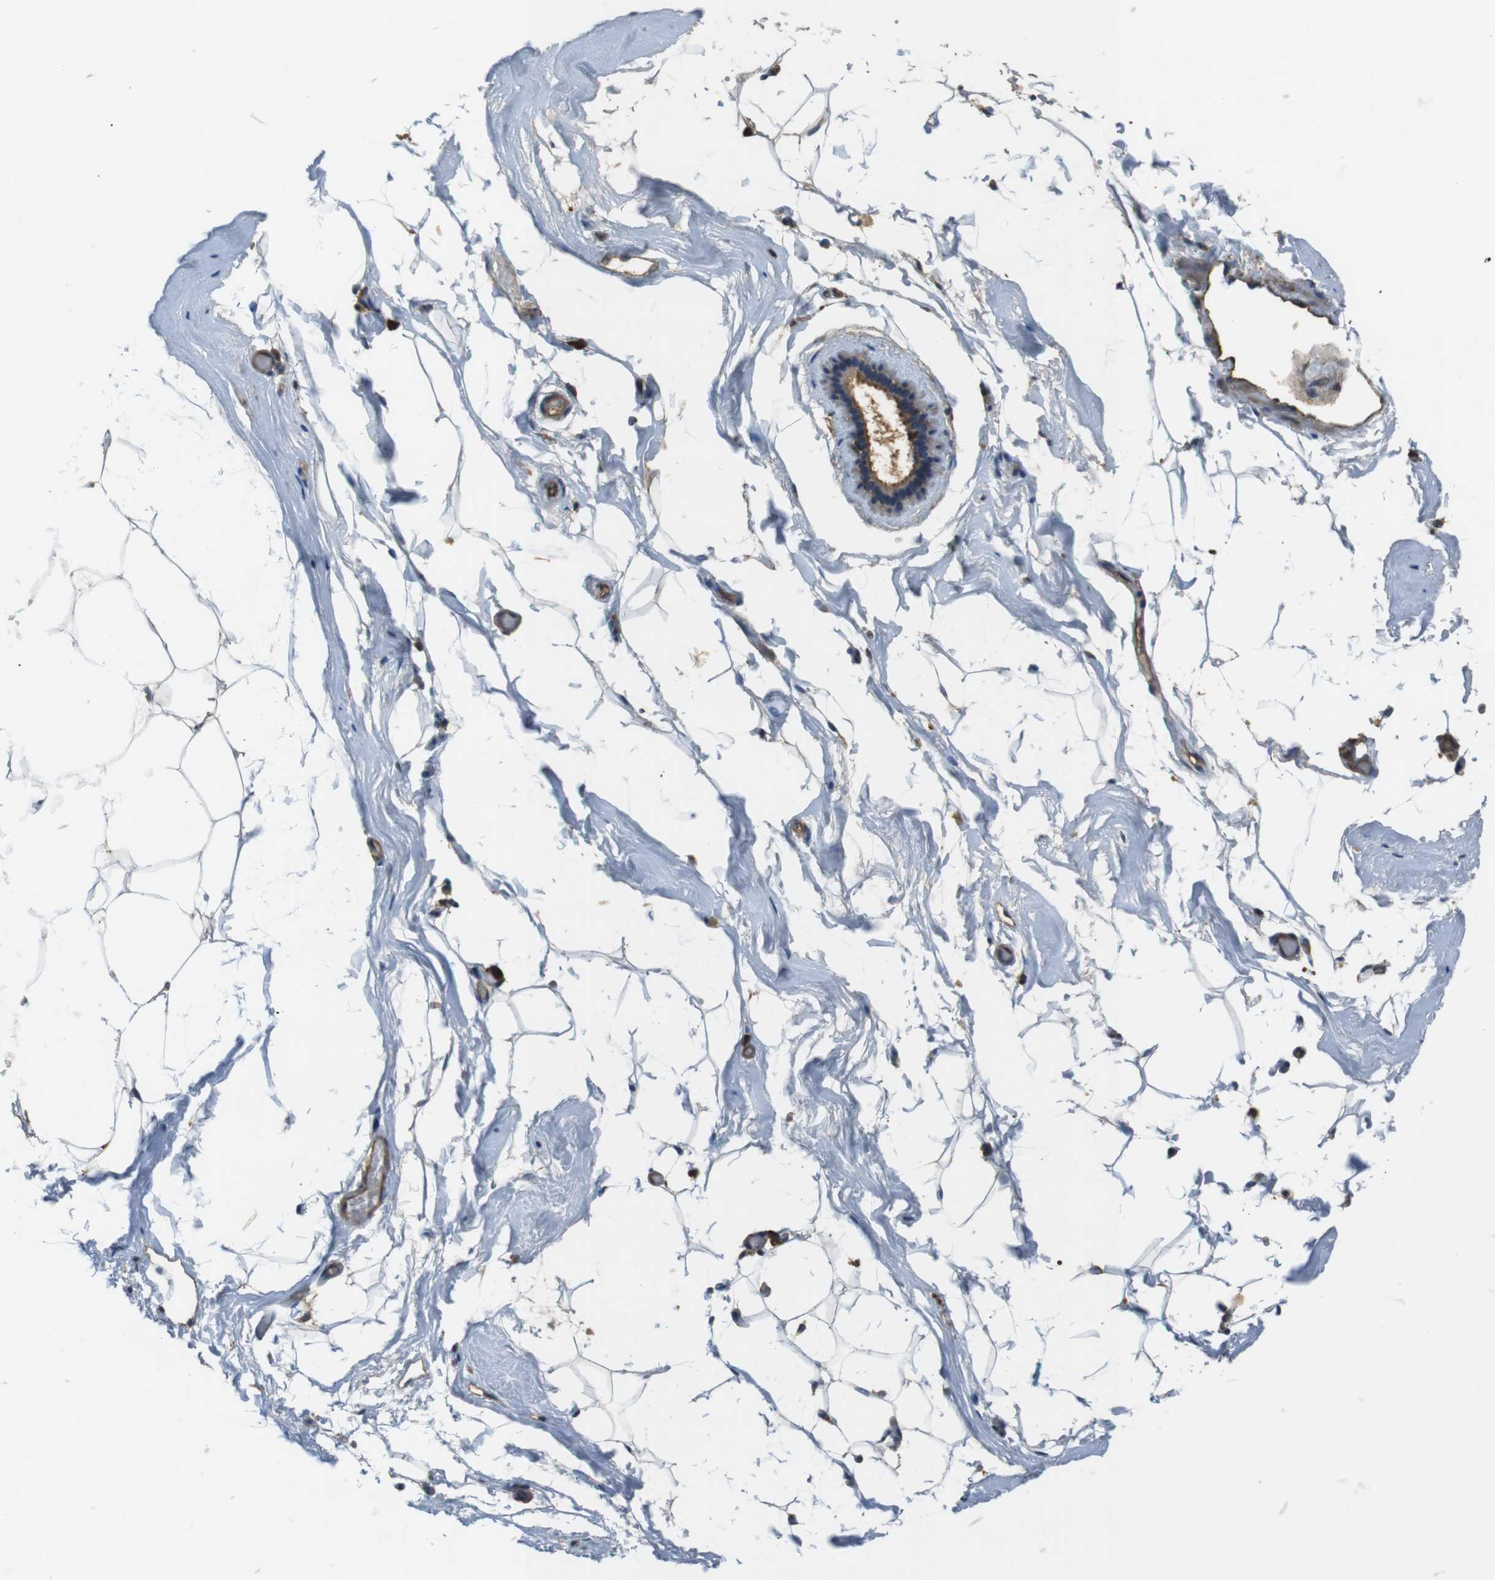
{"staining": {"intensity": "negative", "quantity": "none", "location": "none"}, "tissue": "adipose tissue", "cell_type": "Adipocytes", "image_type": "normal", "snomed": [{"axis": "morphology", "description": "Normal tissue, NOS"}, {"axis": "topography", "description": "Breast"}, {"axis": "topography", "description": "Soft tissue"}], "caption": "Adipose tissue was stained to show a protein in brown. There is no significant expression in adipocytes. (DAB IHC, high magnification).", "gene": "FCAR", "patient": {"sex": "female", "age": 75}}